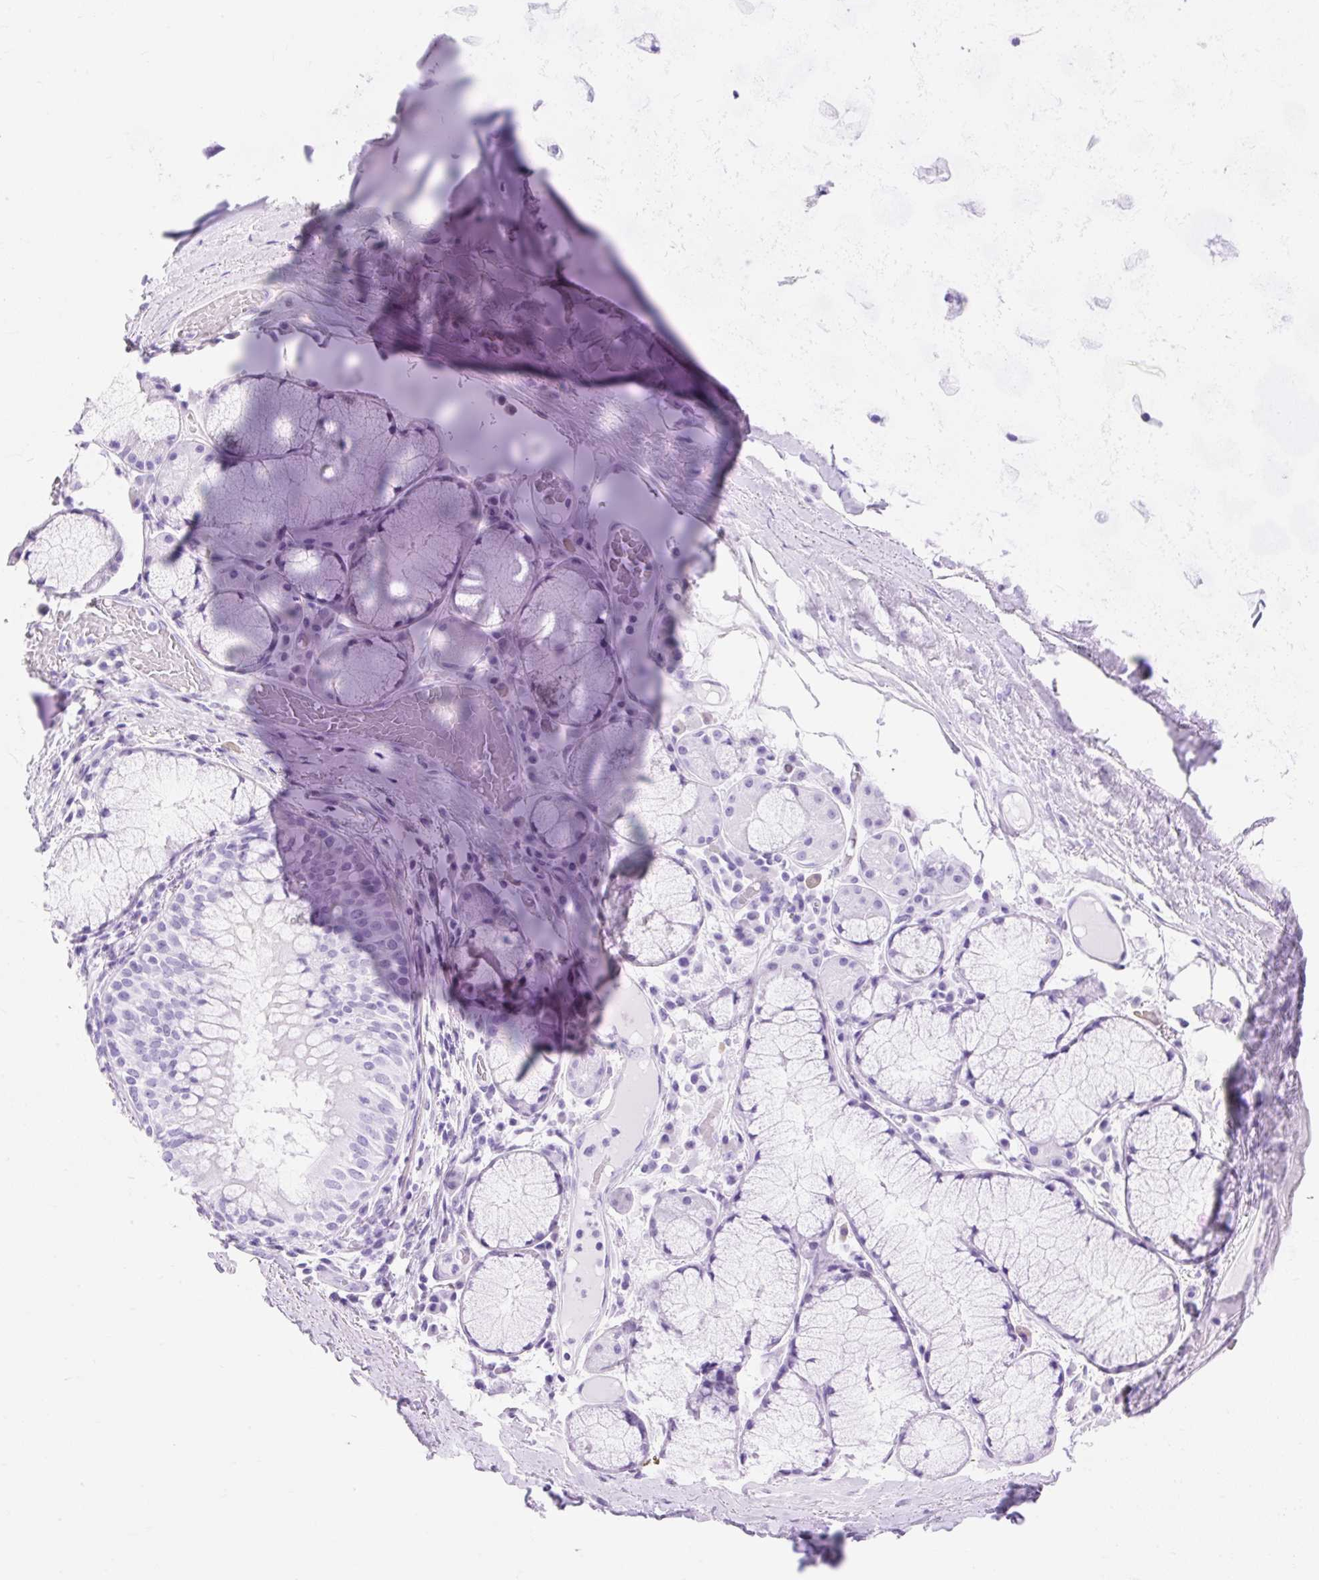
{"staining": {"intensity": "negative", "quantity": "none", "location": "none"}, "tissue": "adipose tissue", "cell_type": "Adipocytes", "image_type": "normal", "snomed": [{"axis": "morphology", "description": "Normal tissue, NOS"}, {"axis": "topography", "description": "Cartilage tissue"}, {"axis": "topography", "description": "Bronchus"}], "caption": "The IHC photomicrograph has no significant staining in adipocytes of adipose tissue.", "gene": "MBP", "patient": {"sex": "male", "age": 56}}